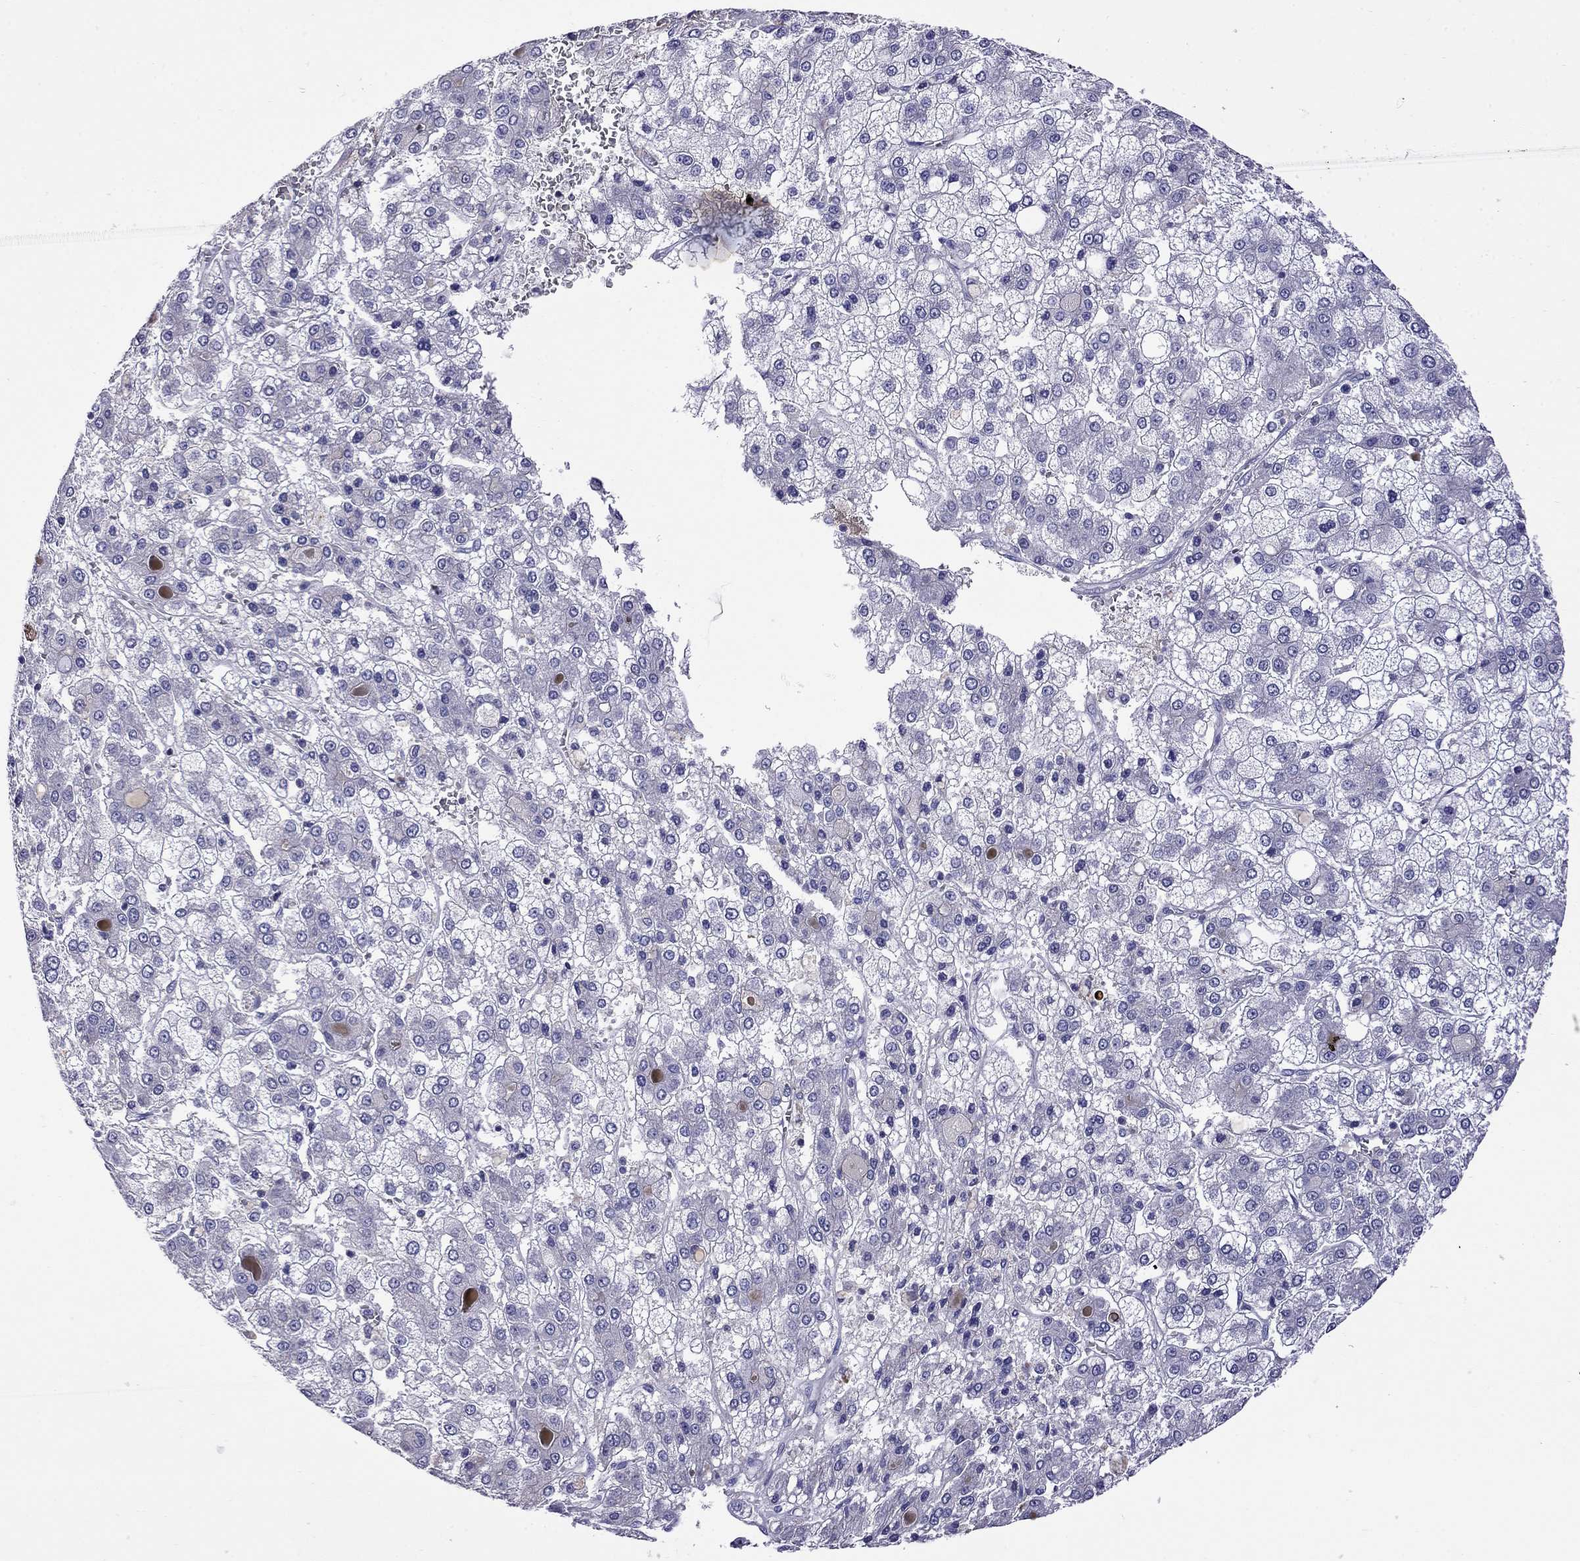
{"staining": {"intensity": "negative", "quantity": "none", "location": "none"}, "tissue": "liver cancer", "cell_type": "Tumor cells", "image_type": "cancer", "snomed": [{"axis": "morphology", "description": "Carcinoma, Hepatocellular, NOS"}, {"axis": "topography", "description": "Liver"}], "caption": "A high-resolution micrograph shows immunohistochemistry (IHC) staining of liver hepatocellular carcinoma, which exhibits no significant expression in tumor cells. (DAB immunohistochemistry with hematoxylin counter stain).", "gene": "STAR", "patient": {"sex": "male", "age": 73}}